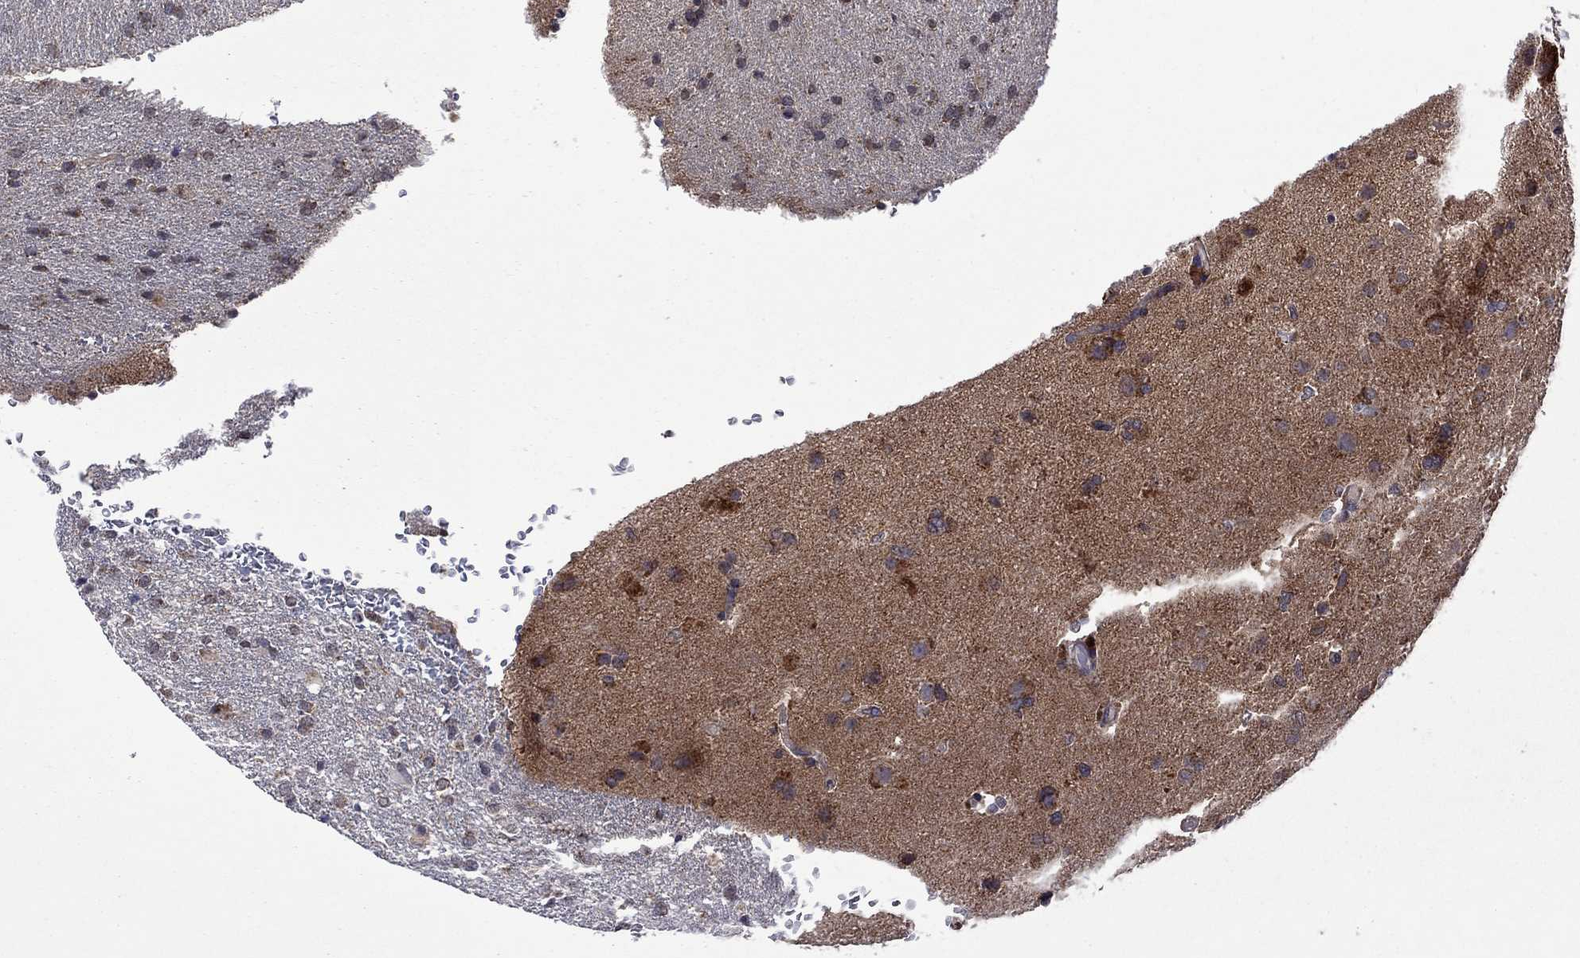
{"staining": {"intensity": "moderate", "quantity": "<25%", "location": "cytoplasmic/membranous"}, "tissue": "glioma", "cell_type": "Tumor cells", "image_type": "cancer", "snomed": [{"axis": "morphology", "description": "Glioma, malignant, High grade"}, {"axis": "topography", "description": "Brain"}], "caption": "Brown immunohistochemical staining in human malignant glioma (high-grade) reveals moderate cytoplasmic/membranous staining in approximately <25% of tumor cells. (Brightfield microscopy of DAB IHC at high magnification).", "gene": "NDUFB1", "patient": {"sex": "male", "age": 68}}